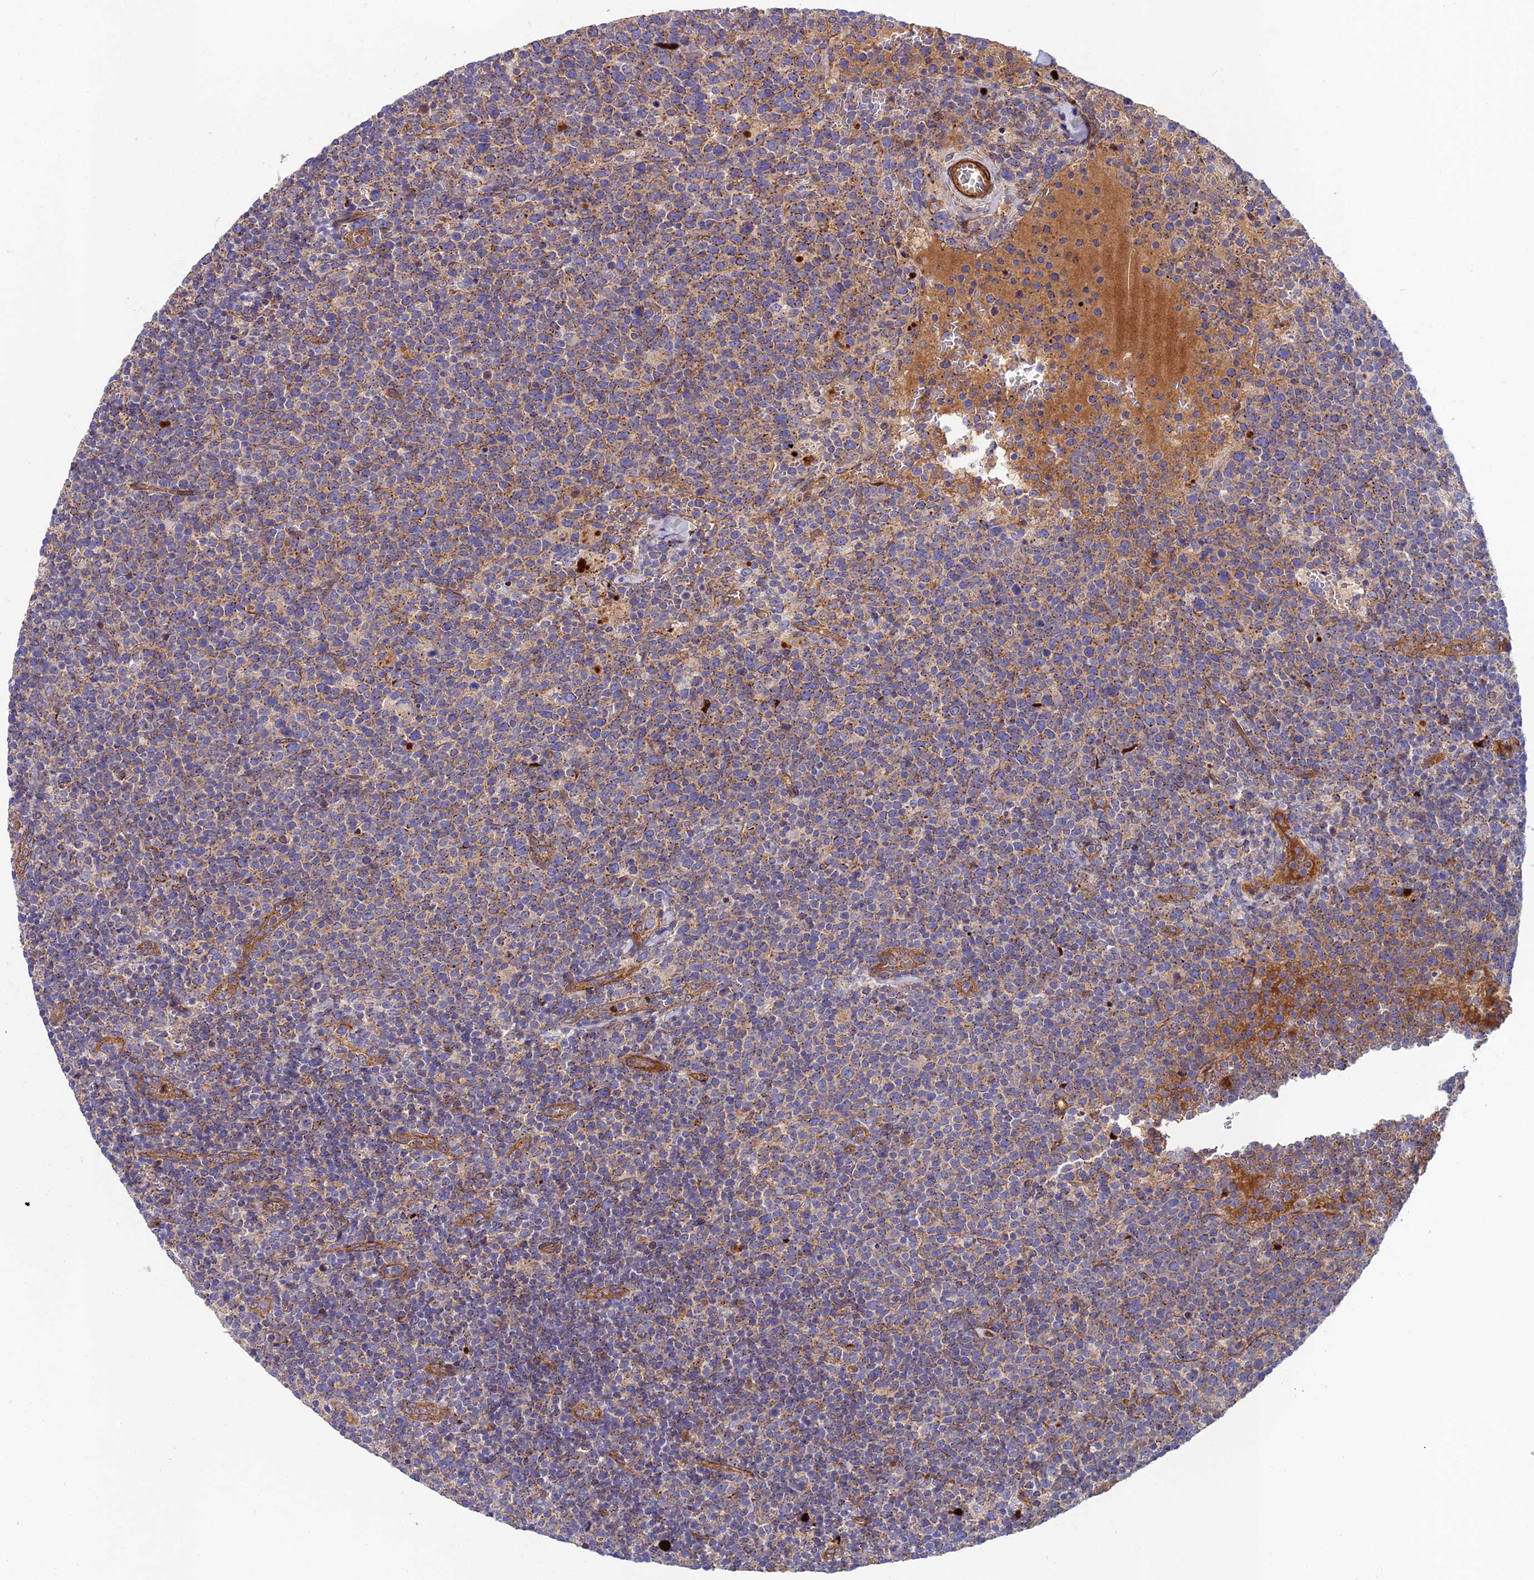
{"staining": {"intensity": "moderate", "quantity": "25%-75%", "location": "cytoplasmic/membranous"}, "tissue": "lymphoma", "cell_type": "Tumor cells", "image_type": "cancer", "snomed": [{"axis": "morphology", "description": "Malignant lymphoma, non-Hodgkin's type, High grade"}, {"axis": "topography", "description": "Lymph node"}], "caption": "Immunohistochemistry of malignant lymphoma, non-Hodgkin's type (high-grade) shows medium levels of moderate cytoplasmic/membranous expression in about 25%-75% of tumor cells.", "gene": "RALGAPA2", "patient": {"sex": "male", "age": 61}}